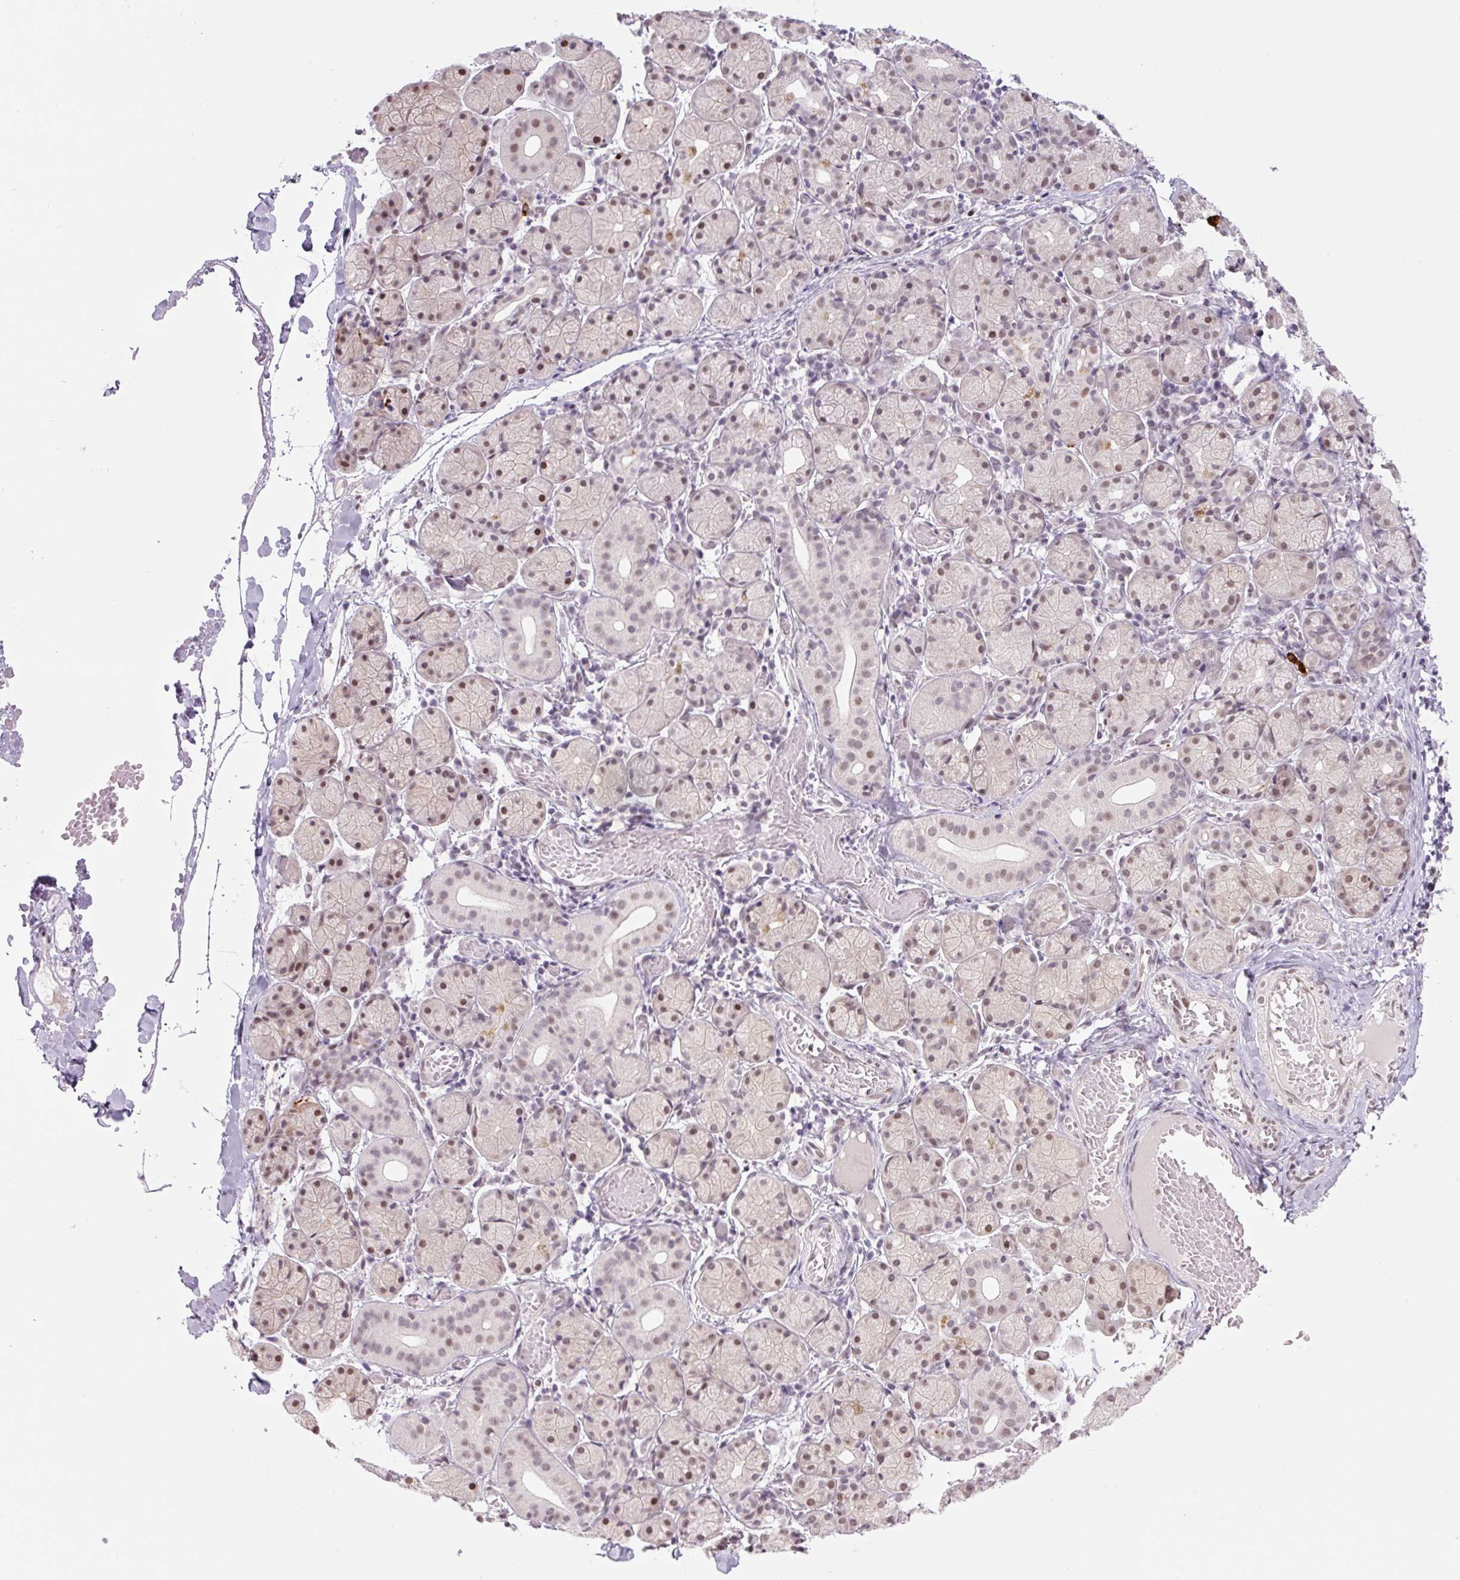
{"staining": {"intensity": "moderate", "quantity": "25%-75%", "location": "nuclear"}, "tissue": "salivary gland", "cell_type": "Glandular cells", "image_type": "normal", "snomed": [{"axis": "morphology", "description": "Normal tissue, NOS"}, {"axis": "topography", "description": "Salivary gland"}], "caption": "Immunohistochemical staining of unremarkable salivary gland reveals 25%-75% levels of moderate nuclear protein expression in about 25%-75% of glandular cells.", "gene": "TCFL5", "patient": {"sex": "female", "age": 24}}